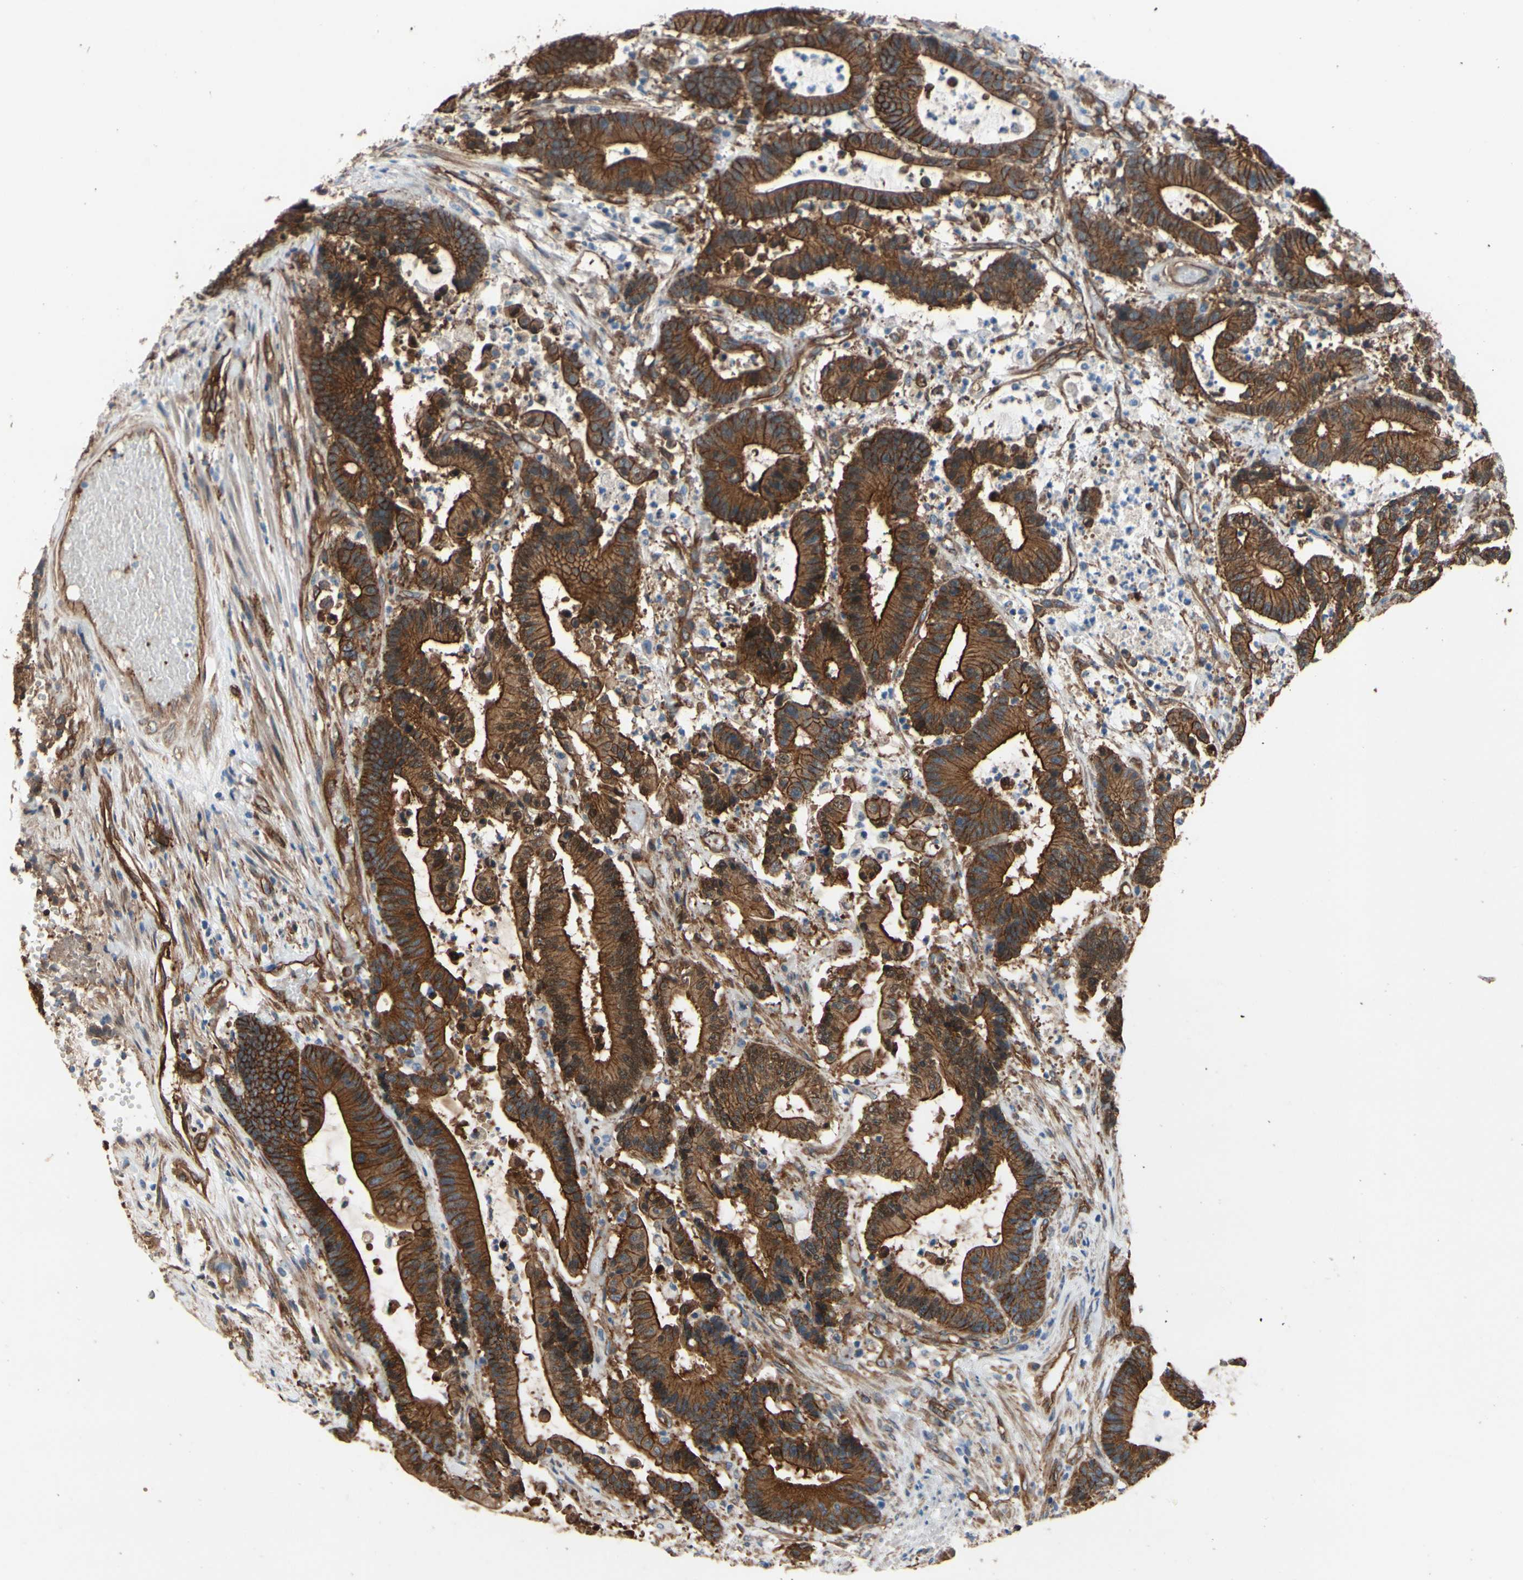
{"staining": {"intensity": "strong", "quantity": ">75%", "location": "cytoplasmic/membranous"}, "tissue": "colorectal cancer", "cell_type": "Tumor cells", "image_type": "cancer", "snomed": [{"axis": "morphology", "description": "Adenocarcinoma, NOS"}, {"axis": "topography", "description": "Colon"}], "caption": "This photomicrograph exhibits colorectal adenocarcinoma stained with IHC to label a protein in brown. The cytoplasmic/membranous of tumor cells show strong positivity for the protein. Nuclei are counter-stained blue.", "gene": "CTTNBP2", "patient": {"sex": "female", "age": 84}}